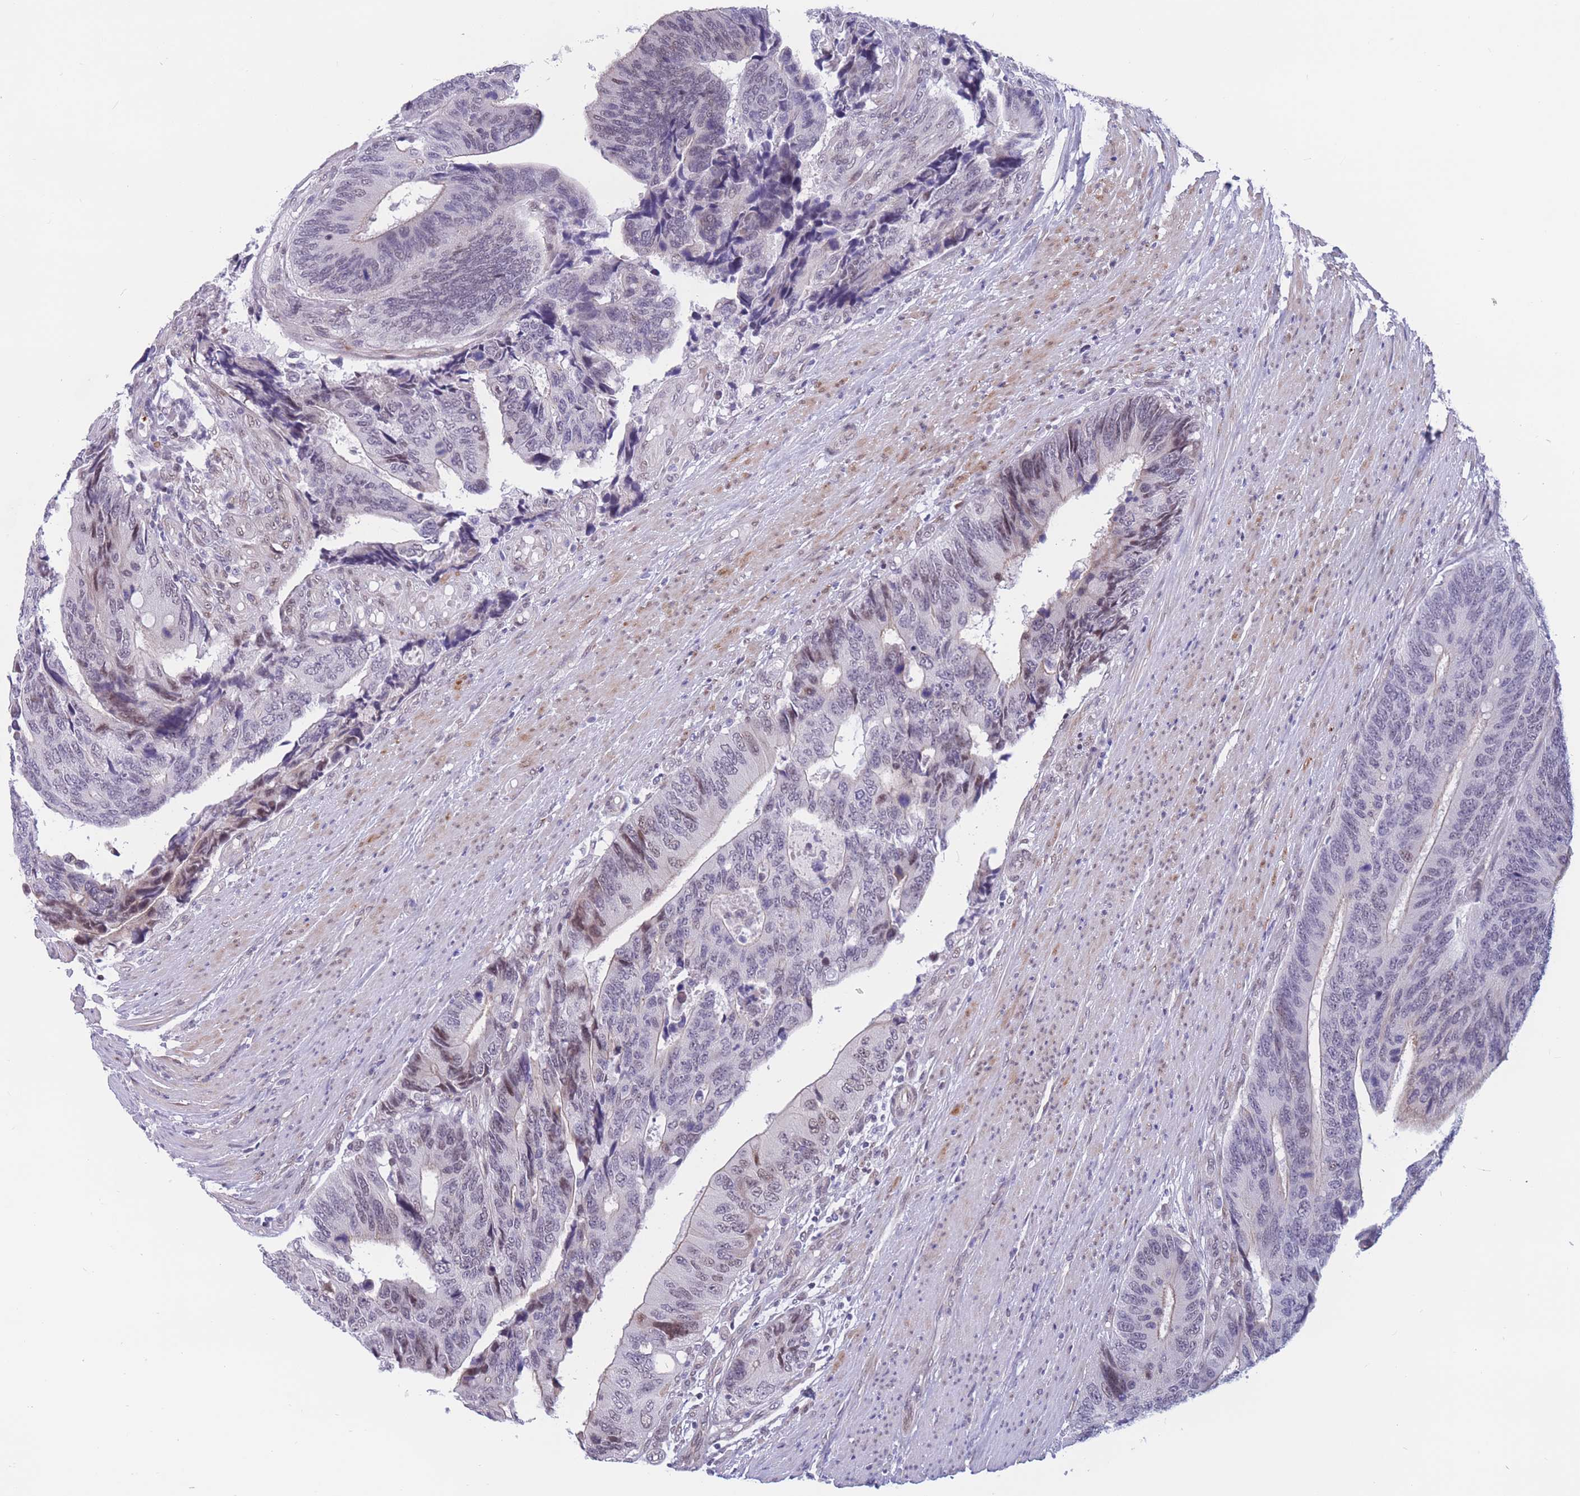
{"staining": {"intensity": "negative", "quantity": "none", "location": "none"}, "tissue": "colorectal cancer", "cell_type": "Tumor cells", "image_type": "cancer", "snomed": [{"axis": "morphology", "description": "Adenocarcinoma, NOS"}, {"axis": "topography", "description": "Colon"}], "caption": "Immunohistochemistry (IHC) histopathology image of colorectal cancer (adenocarcinoma) stained for a protein (brown), which reveals no positivity in tumor cells.", "gene": "BCL9L", "patient": {"sex": "male", "age": 87}}